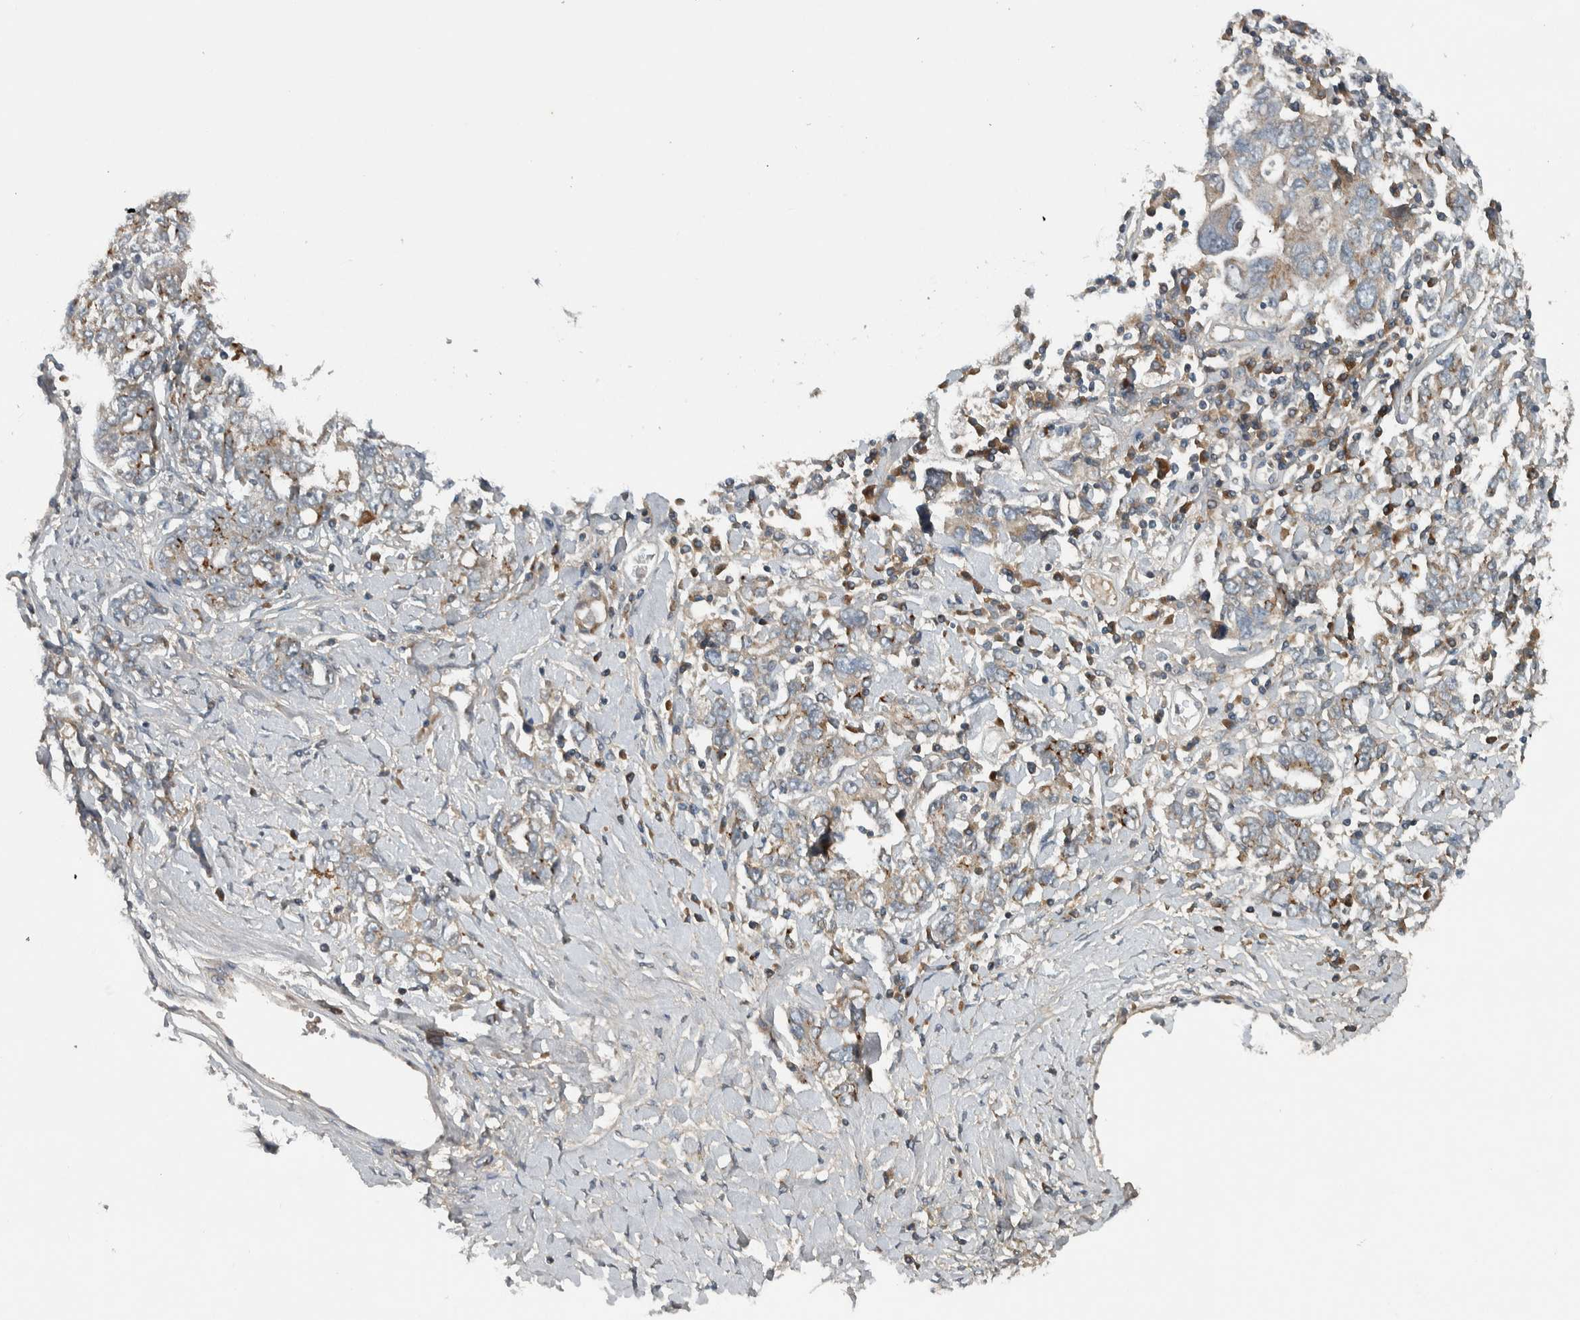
{"staining": {"intensity": "moderate", "quantity": "<25%", "location": "cytoplasmic/membranous"}, "tissue": "ovarian cancer", "cell_type": "Tumor cells", "image_type": "cancer", "snomed": [{"axis": "morphology", "description": "Carcinoma, endometroid"}, {"axis": "topography", "description": "Ovary"}], "caption": "This micrograph demonstrates immunohistochemistry staining of ovarian cancer, with low moderate cytoplasmic/membranous positivity in approximately <25% of tumor cells.", "gene": "CLCN2", "patient": {"sex": "female", "age": 62}}